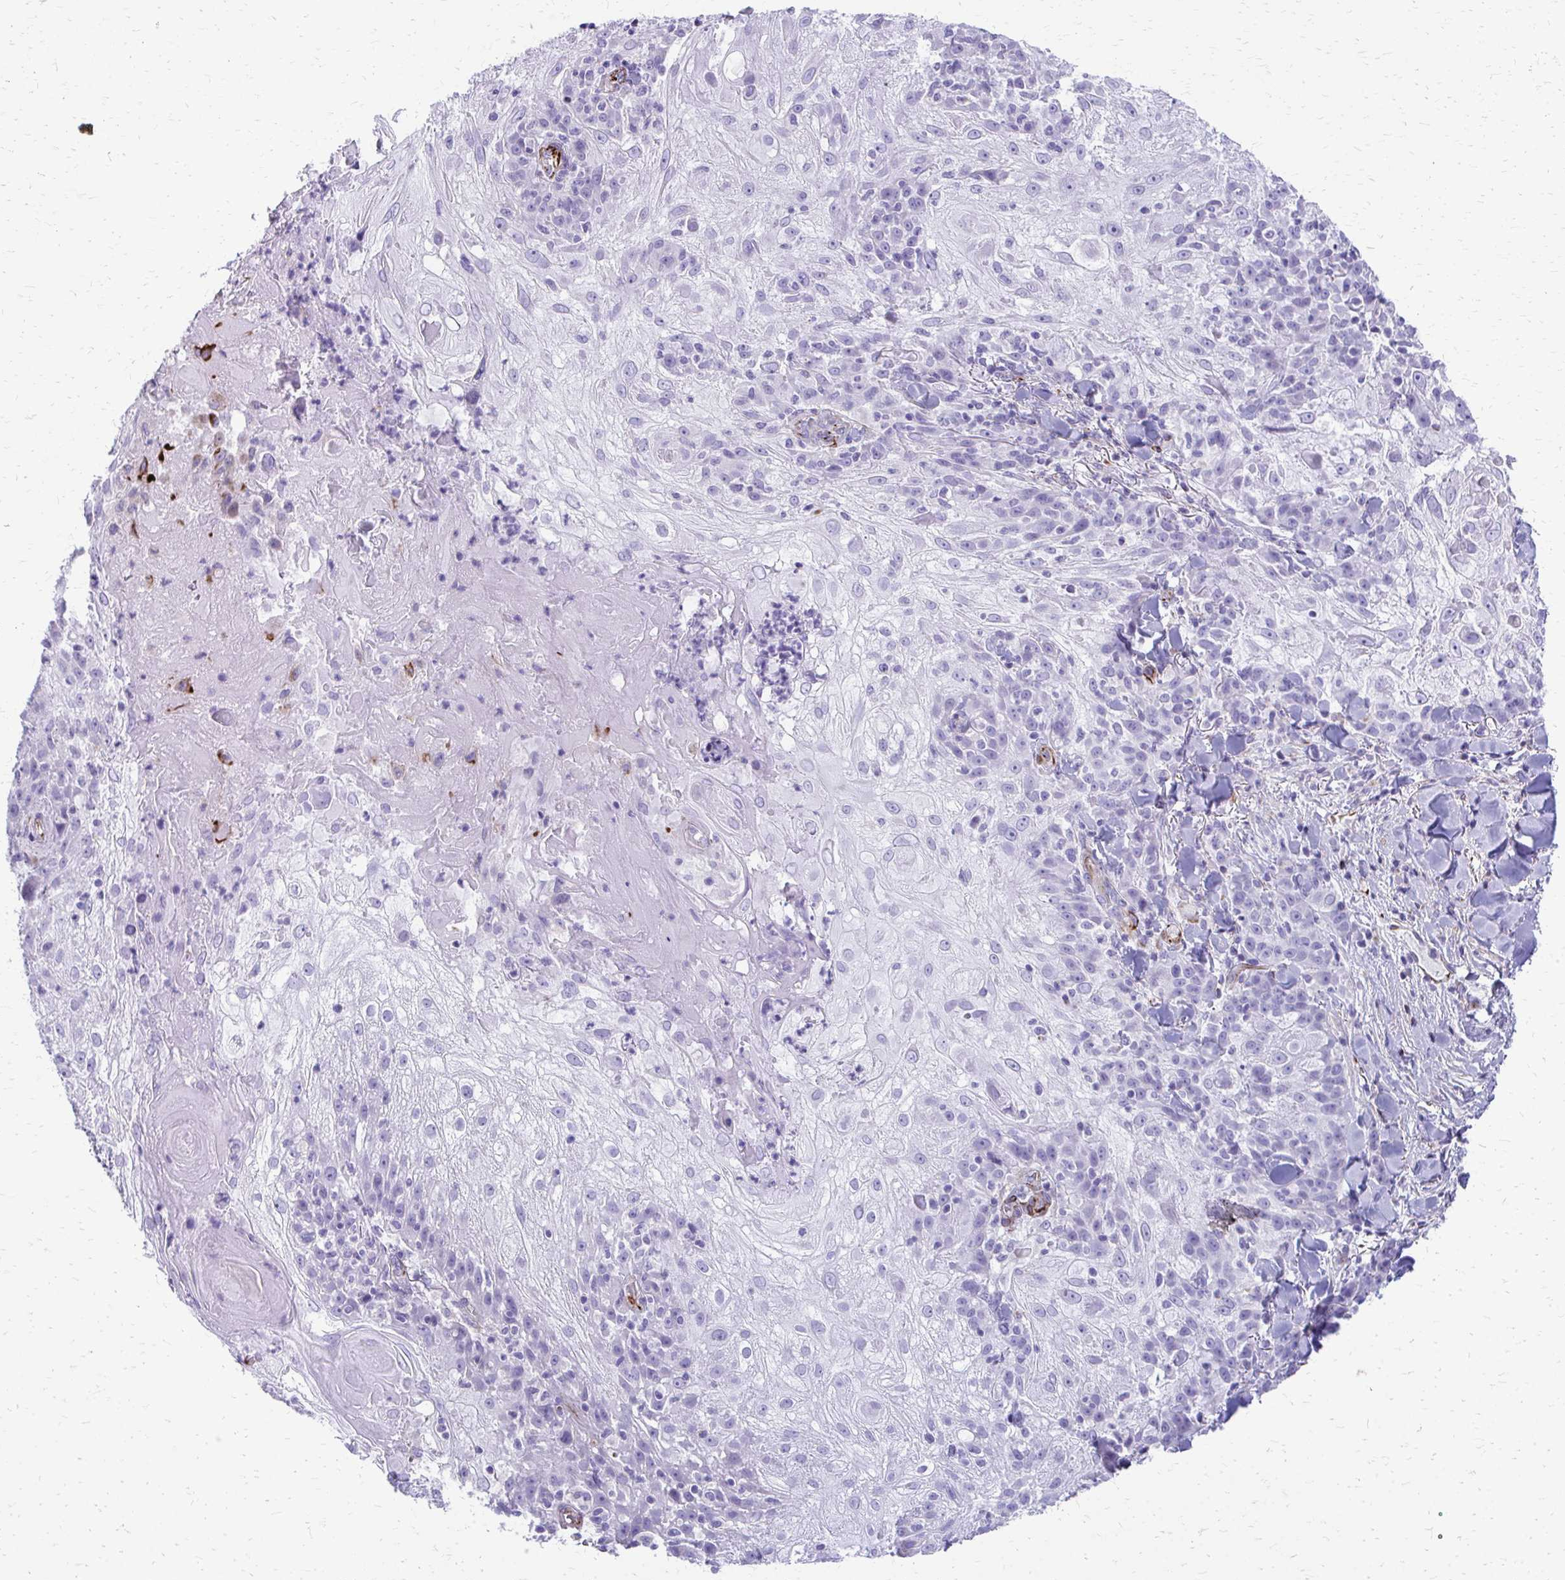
{"staining": {"intensity": "negative", "quantity": "none", "location": "none"}, "tissue": "skin cancer", "cell_type": "Tumor cells", "image_type": "cancer", "snomed": [{"axis": "morphology", "description": "Normal tissue, NOS"}, {"axis": "morphology", "description": "Squamous cell carcinoma, NOS"}, {"axis": "topography", "description": "Skin"}], "caption": "IHC photomicrograph of neoplastic tissue: human skin cancer (squamous cell carcinoma) stained with DAB (3,3'-diaminobenzidine) demonstrates no significant protein staining in tumor cells.", "gene": "TRIM6", "patient": {"sex": "female", "age": 83}}